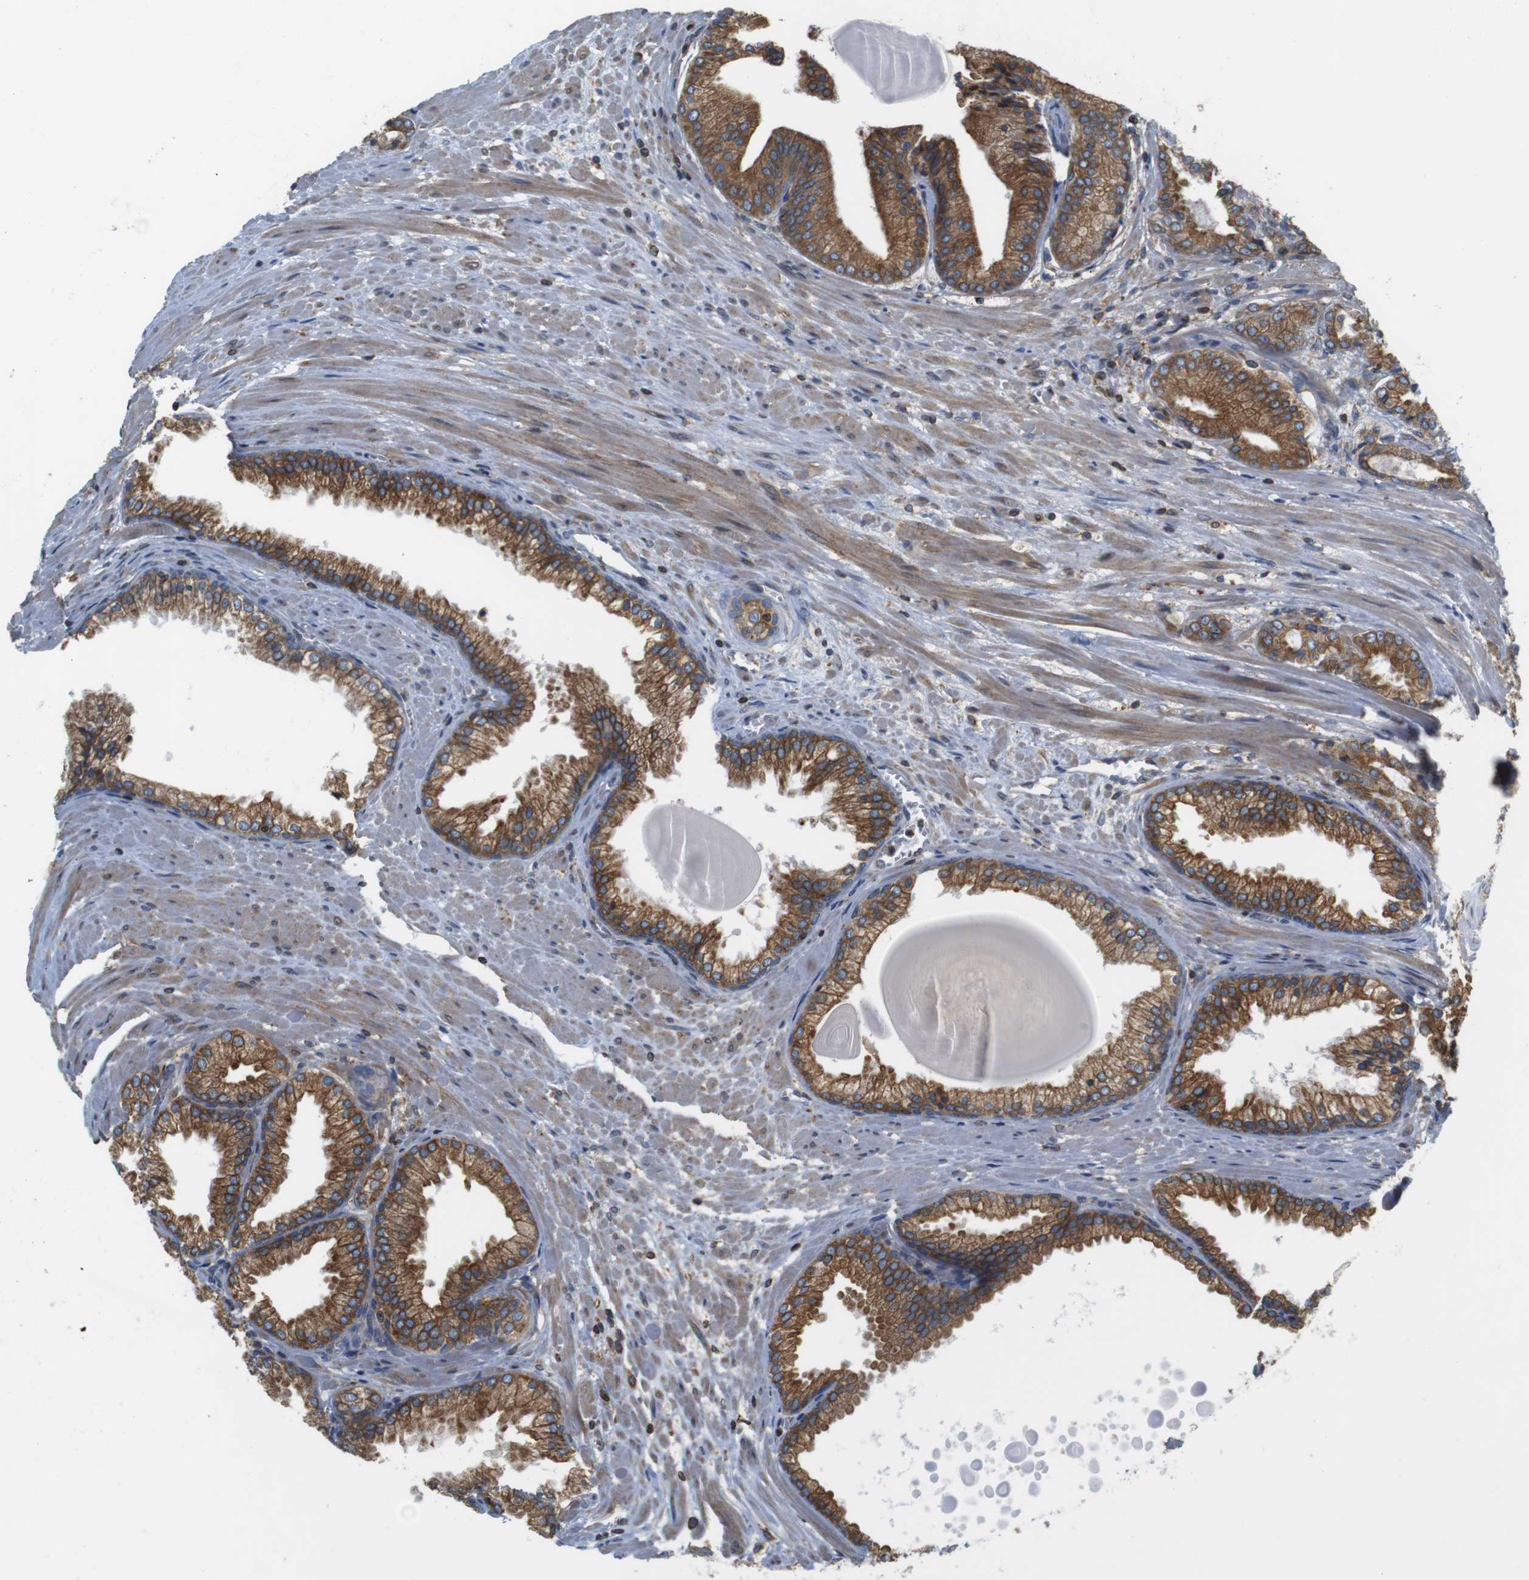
{"staining": {"intensity": "strong", "quantity": ">75%", "location": "cytoplasmic/membranous"}, "tissue": "prostate cancer", "cell_type": "Tumor cells", "image_type": "cancer", "snomed": [{"axis": "morphology", "description": "Adenocarcinoma, Low grade"}, {"axis": "topography", "description": "Prostate"}], "caption": "A high-resolution image shows immunohistochemistry staining of prostate cancer (adenocarcinoma (low-grade)), which reveals strong cytoplasmic/membranous expression in about >75% of tumor cells. Nuclei are stained in blue.", "gene": "ARL6IP5", "patient": {"sex": "male", "age": 59}}